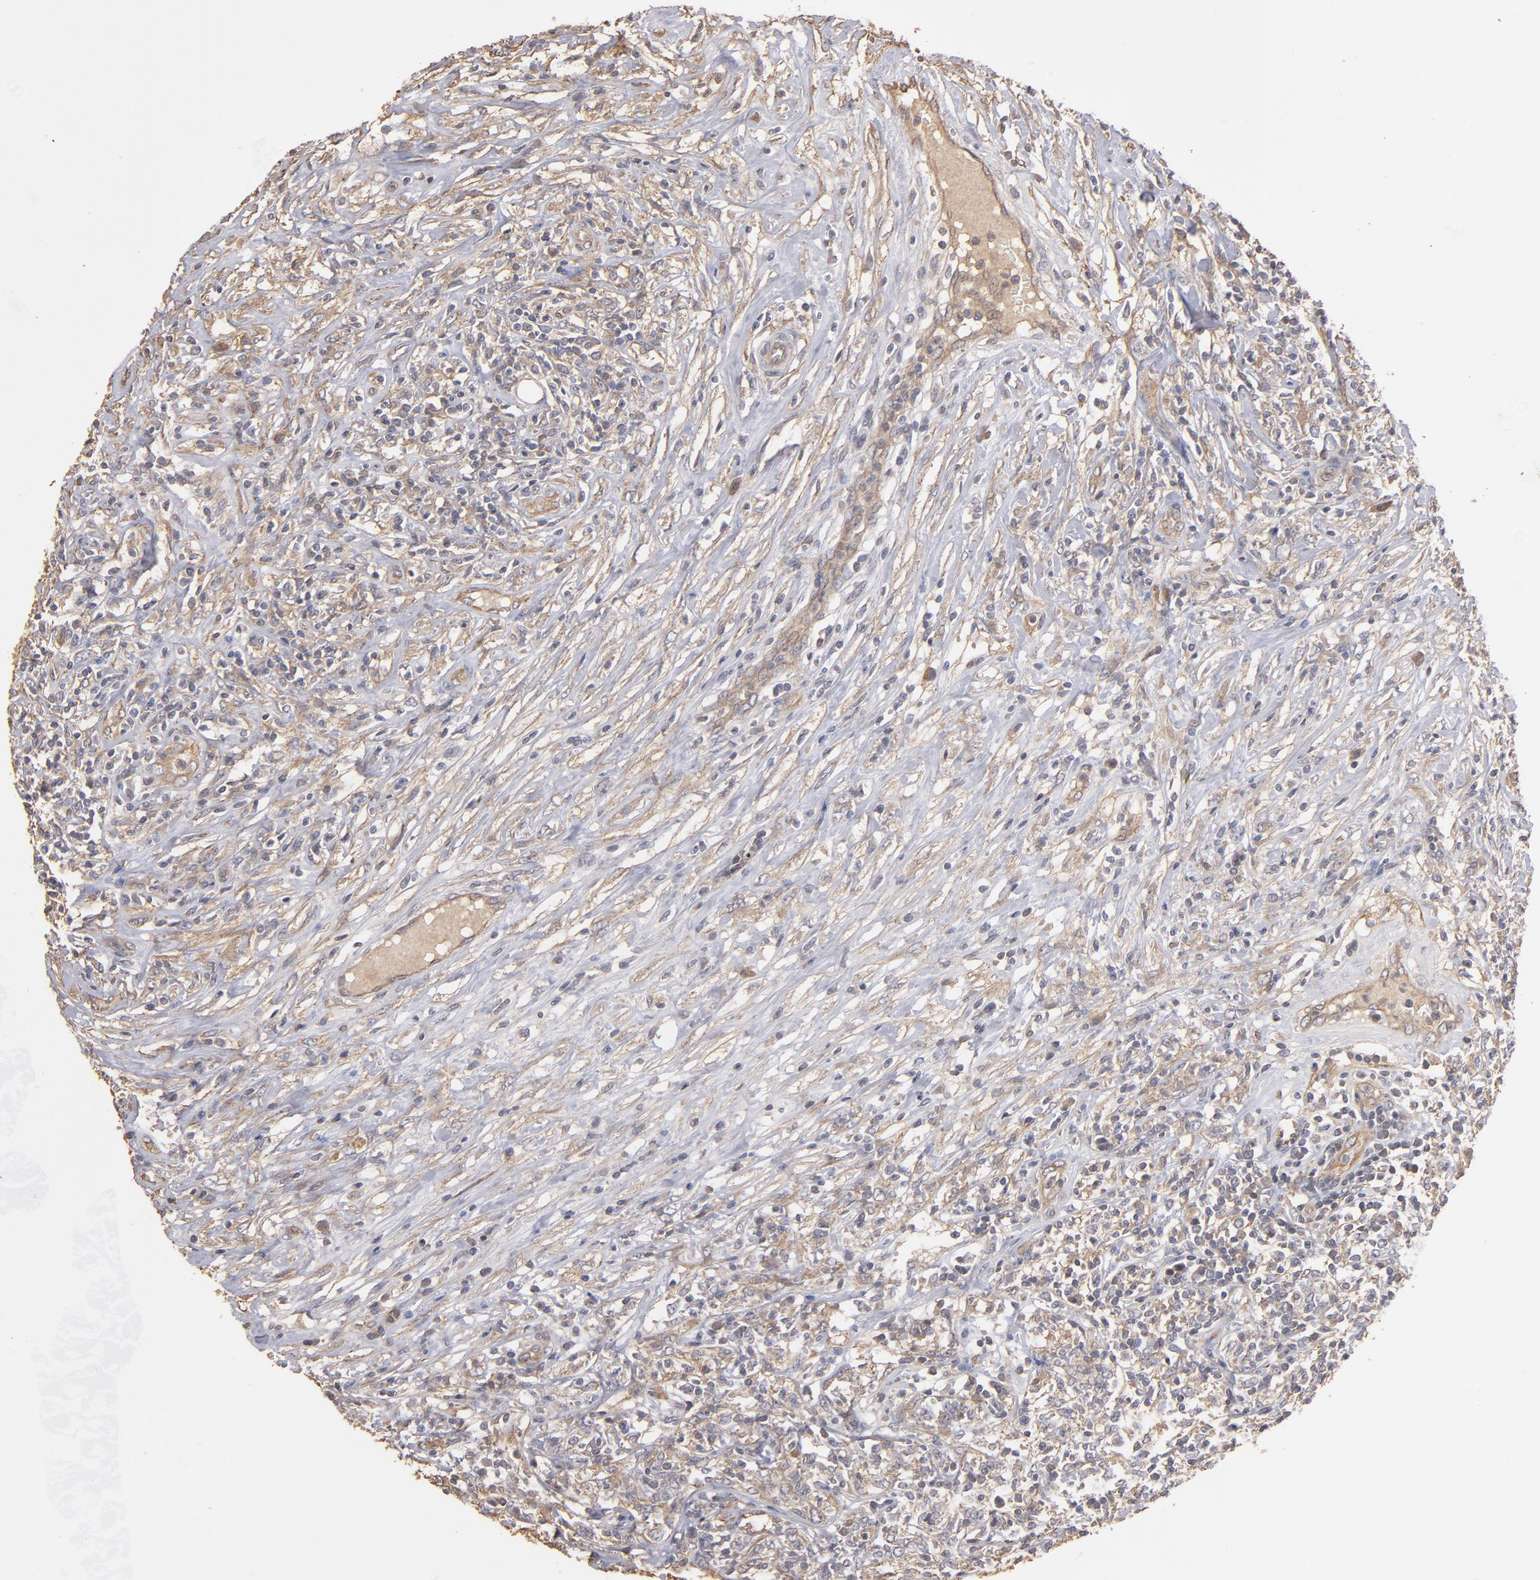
{"staining": {"intensity": "weak", "quantity": "<25%", "location": "cytoplasmic/membranous"}, "tissue": "lymphoma", "cell_type": "Tumor cells", "image_type": "cancer", "snomed": [{"axis": "morphology", "description": "Malignant lymphoma, non-Hodgkin's type, High grade"}, {"axis": "topography", "description": "Lymph node"}], "caption": "Malignant lymphoma, non-Hodgkin's type (high-grade) was stained to show a protein in brown. There is no significant expression in tumor cells. Nuclei are stained in blue.", "gene": "DMD", "patient": {"sex": "female", "age": 84}}